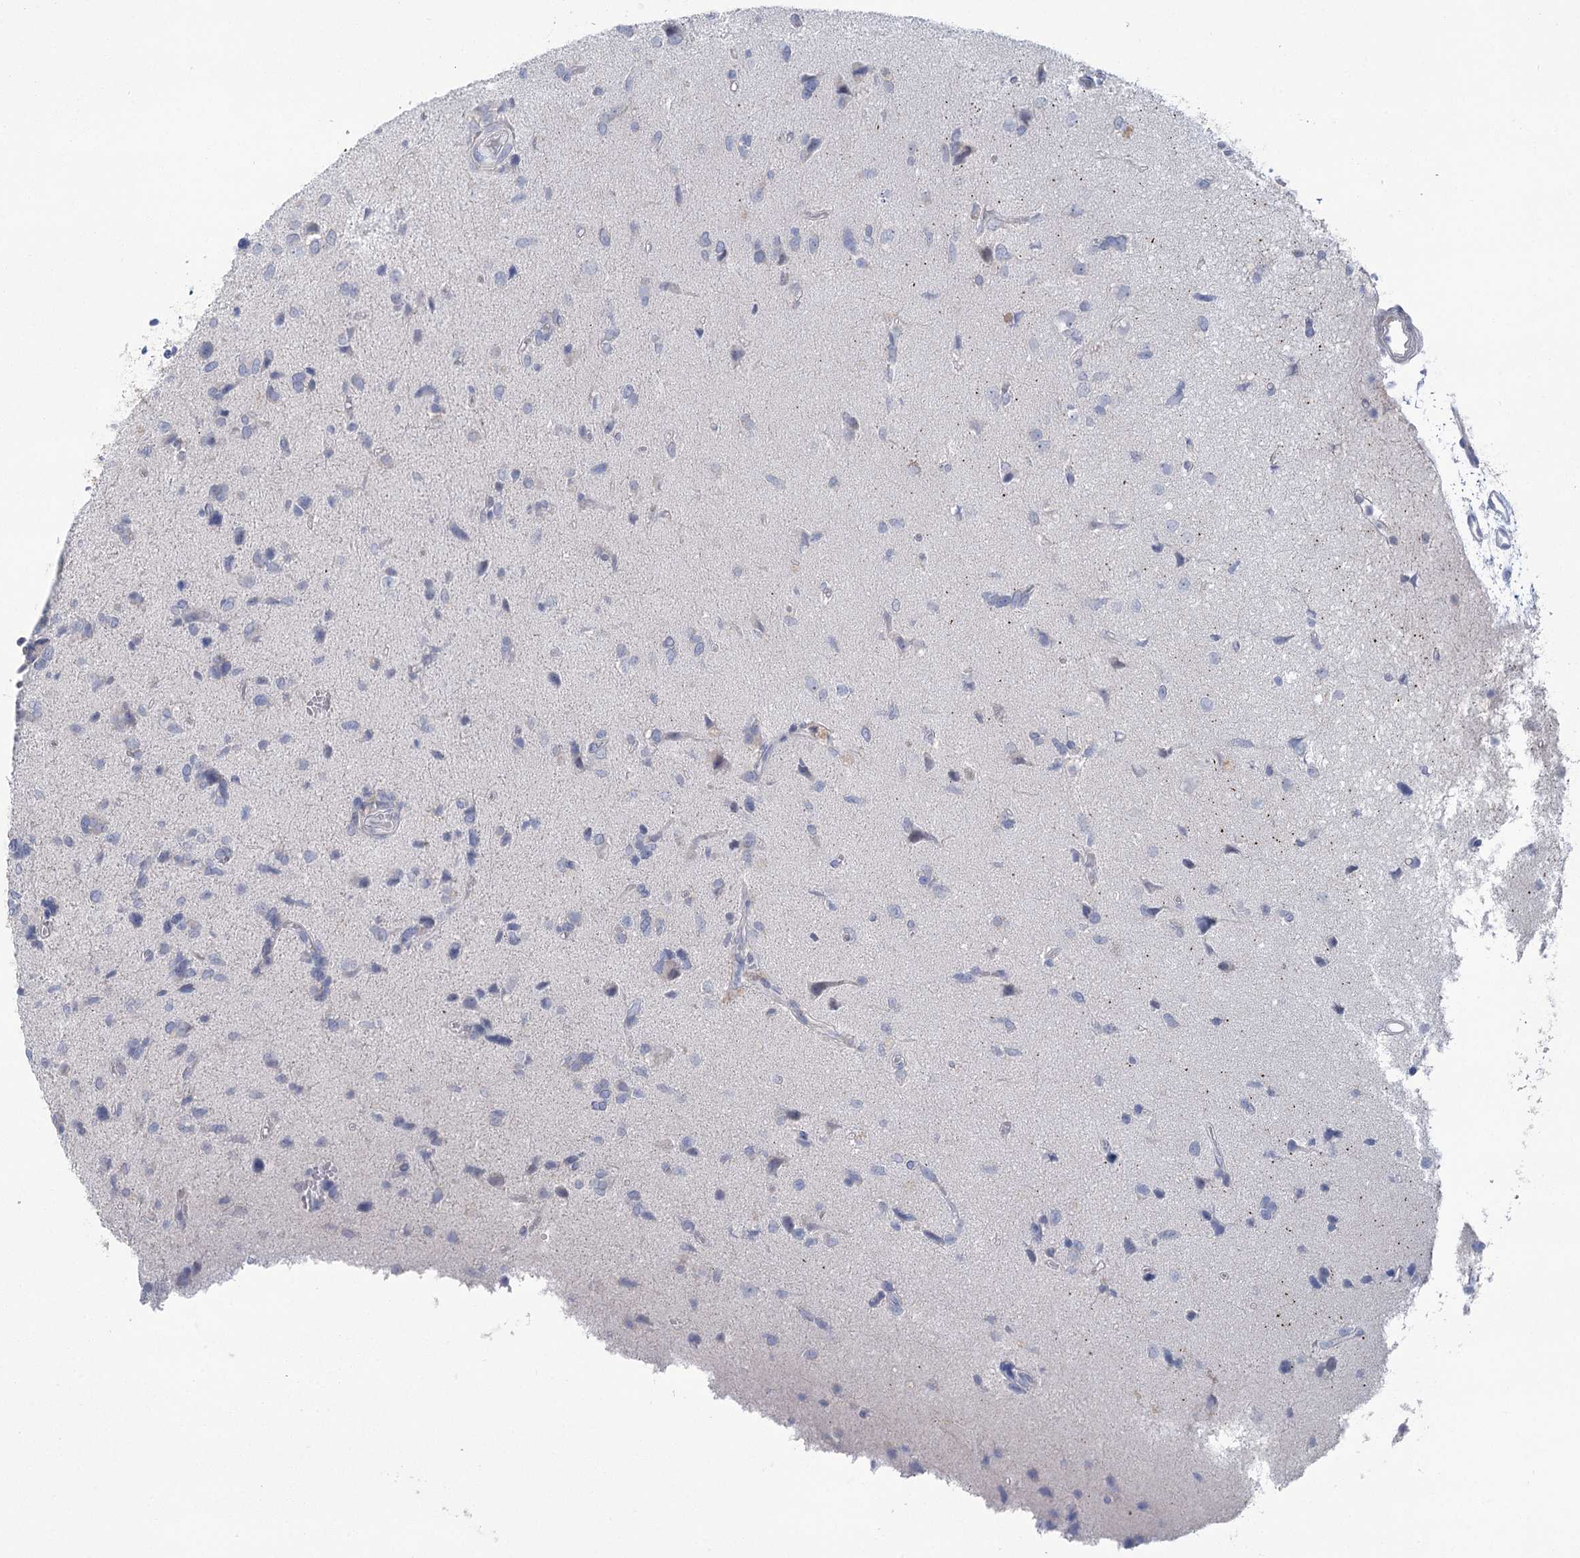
{"staining": {"intensity": "negative", "quantity": "none", "location": "none"}, "tissue": "glioma", "cell_type": "Tumor cells", "image_type": "cancer", "snomed": [{"axis": "morphology", "description": "Glioma, malignant, High grade"}, {"axis": "topography", "description": "Brain"}], "caption": "Immunohistochemical staining of malignant high-grade glioma demonstrates no significant positivity in tumor cells.", "gene": "CCDC88A", "patient": {"sex": "female", "age": 59}}